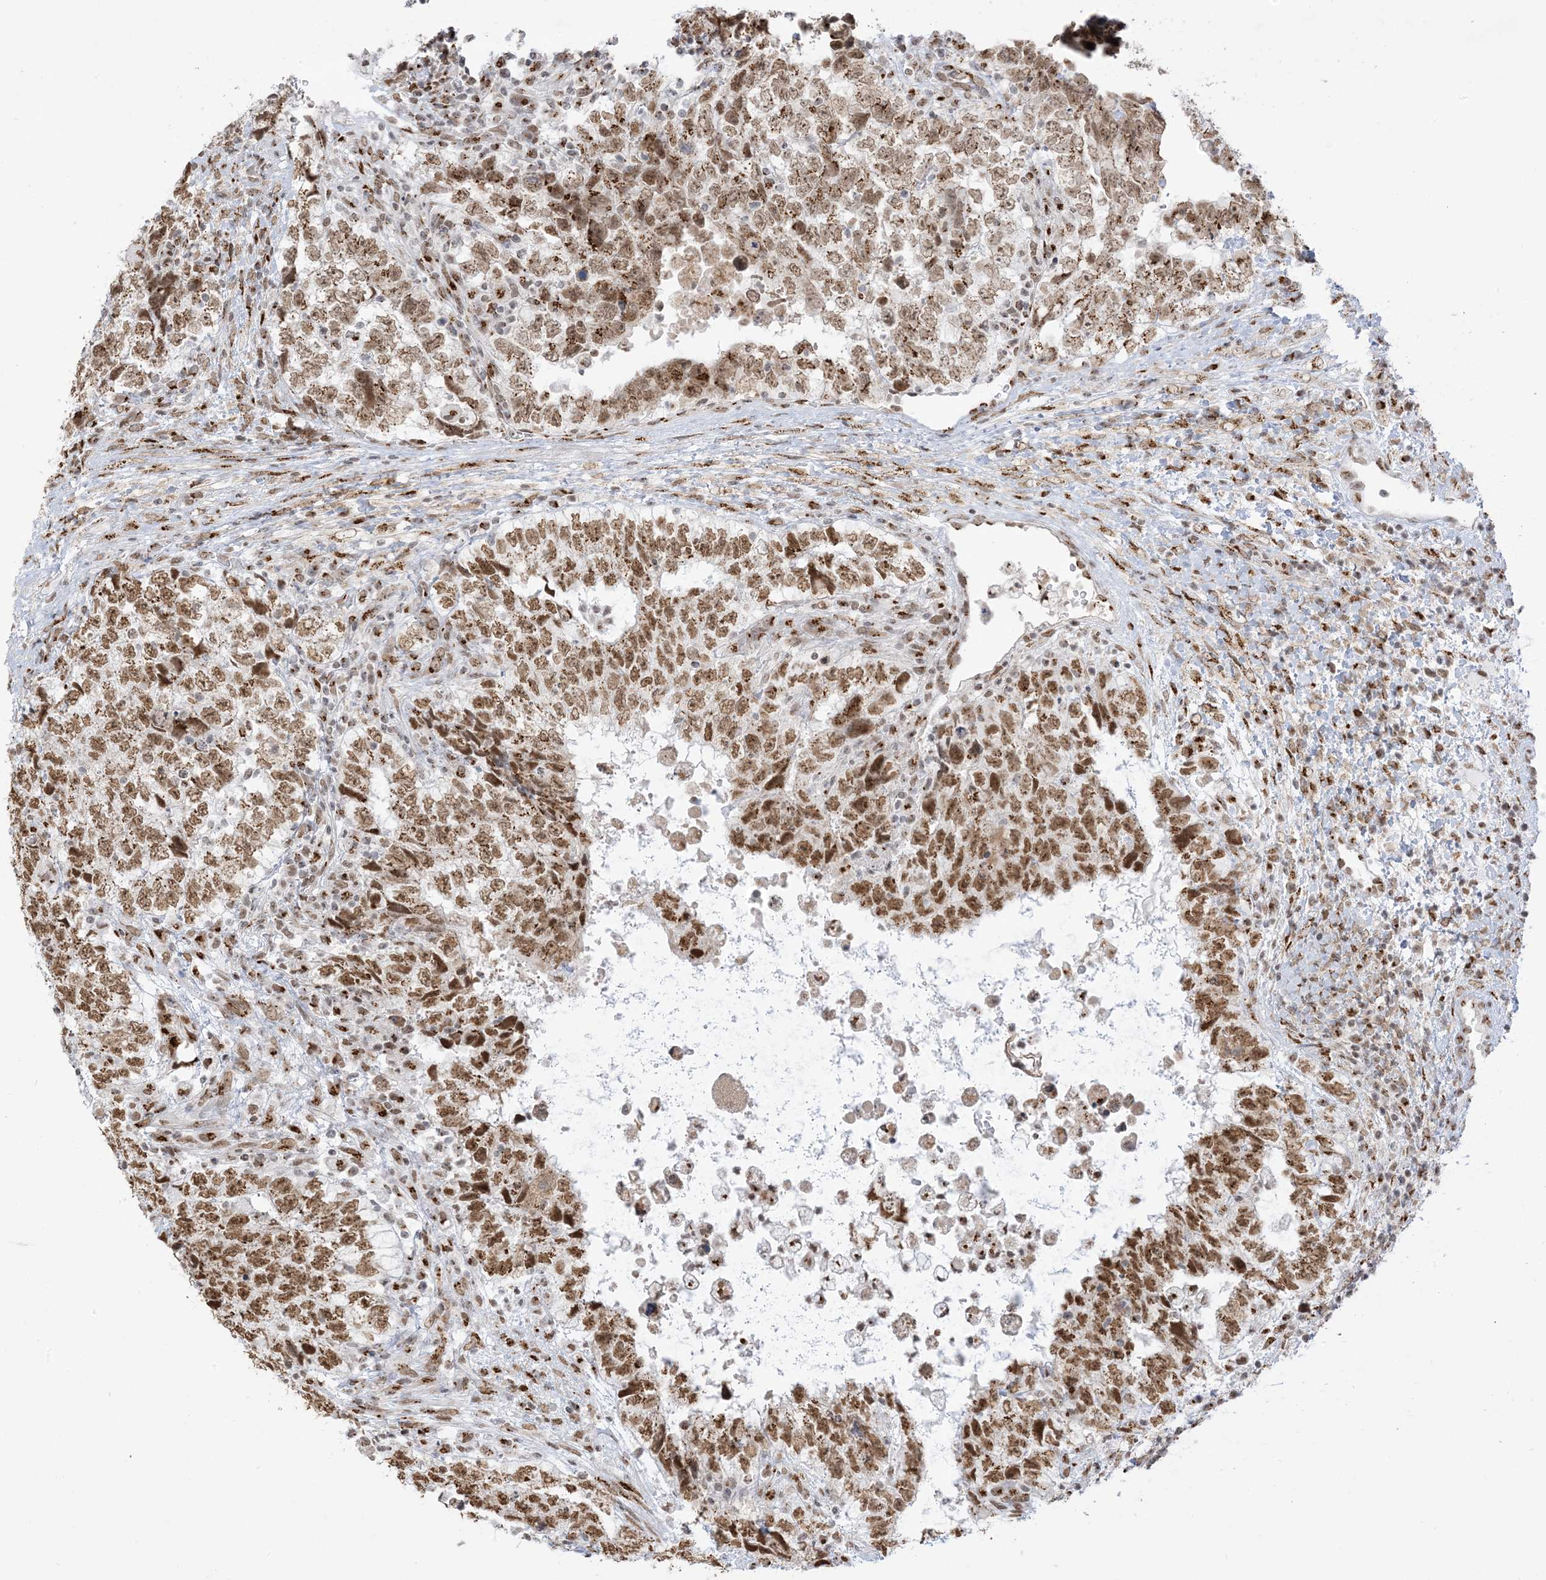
{"staining": {"intensity": "moderate", "quantity": ">75%", "location": "nuclear"}, "tissue": "testis cancer", "cell_type": "Tumor cells", "image_type": "cancer", "snomed": [{"axis": "morphology", "description": "Carcinoma, Embryonal, NOS"}, {"axis": "topography", "description": "Testis"}], "caption": "An immunohistochemistry (IHC) image of neoplastic tissue is shown. Protein staining in brown shows moderate nuclear positivity in testis embryonal carcinoma within tumor cells.", "gene": "GPR107", "patient": {"sex": "male", "age": 37}}